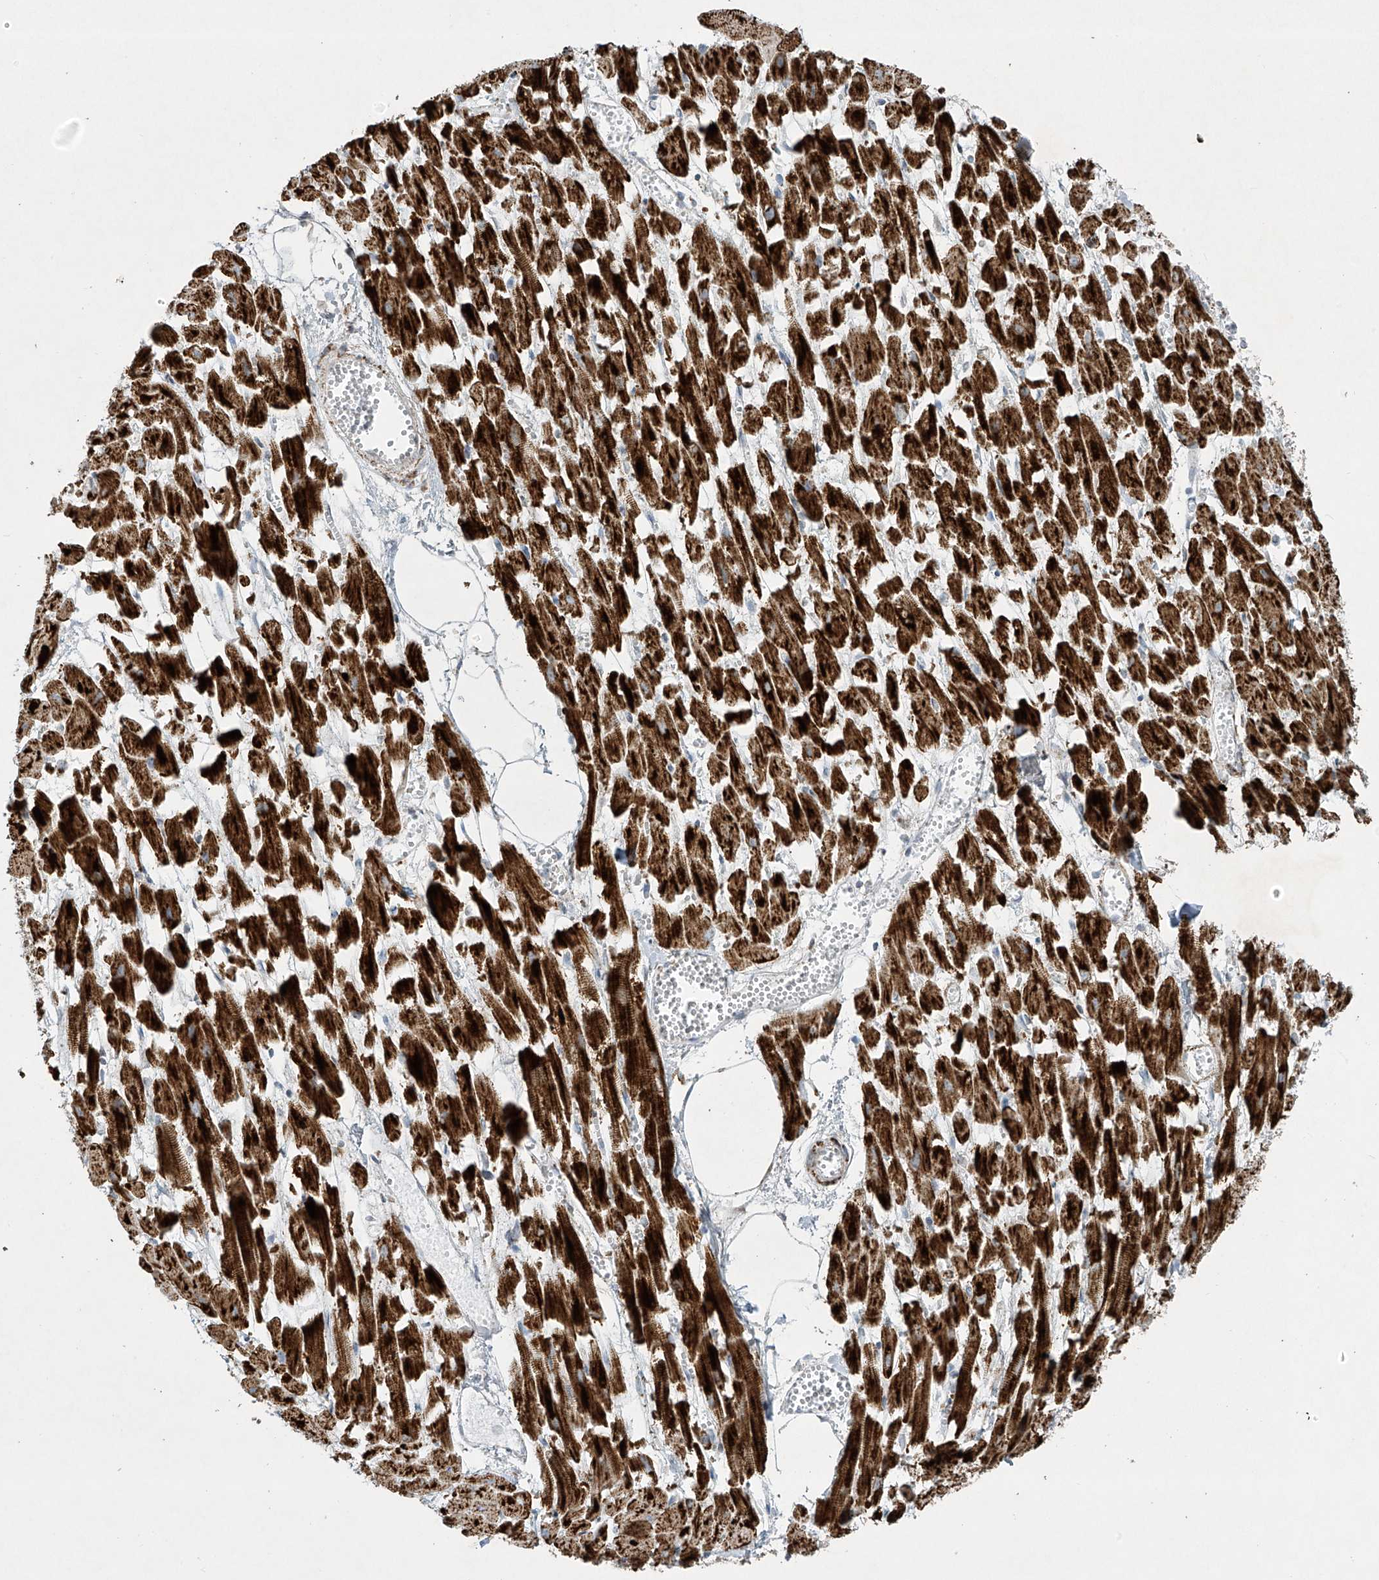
{"staining": {"intensity": "strong", "quantity": ">75%", "location": "cytoplasmic/membranous"}, "tissue": "heart muscle", "cell_type": "Cardiomyocytes", "image_type": "normal", "snomed": [{"axis": "morphology", "description": "Normal tissue, NOS"}, {"axis": "topography", "description": "Heart"}], "caption": "High-power microscopy captured an immunohistochemistry (IHC) photomicrograph of benign heart muscle, revealing strong cytoplasmic/membranous staining in about >75% of cardiomyocytes.", "gene": "SMDT1", "patient": {"sex": "female", "age": 64}}